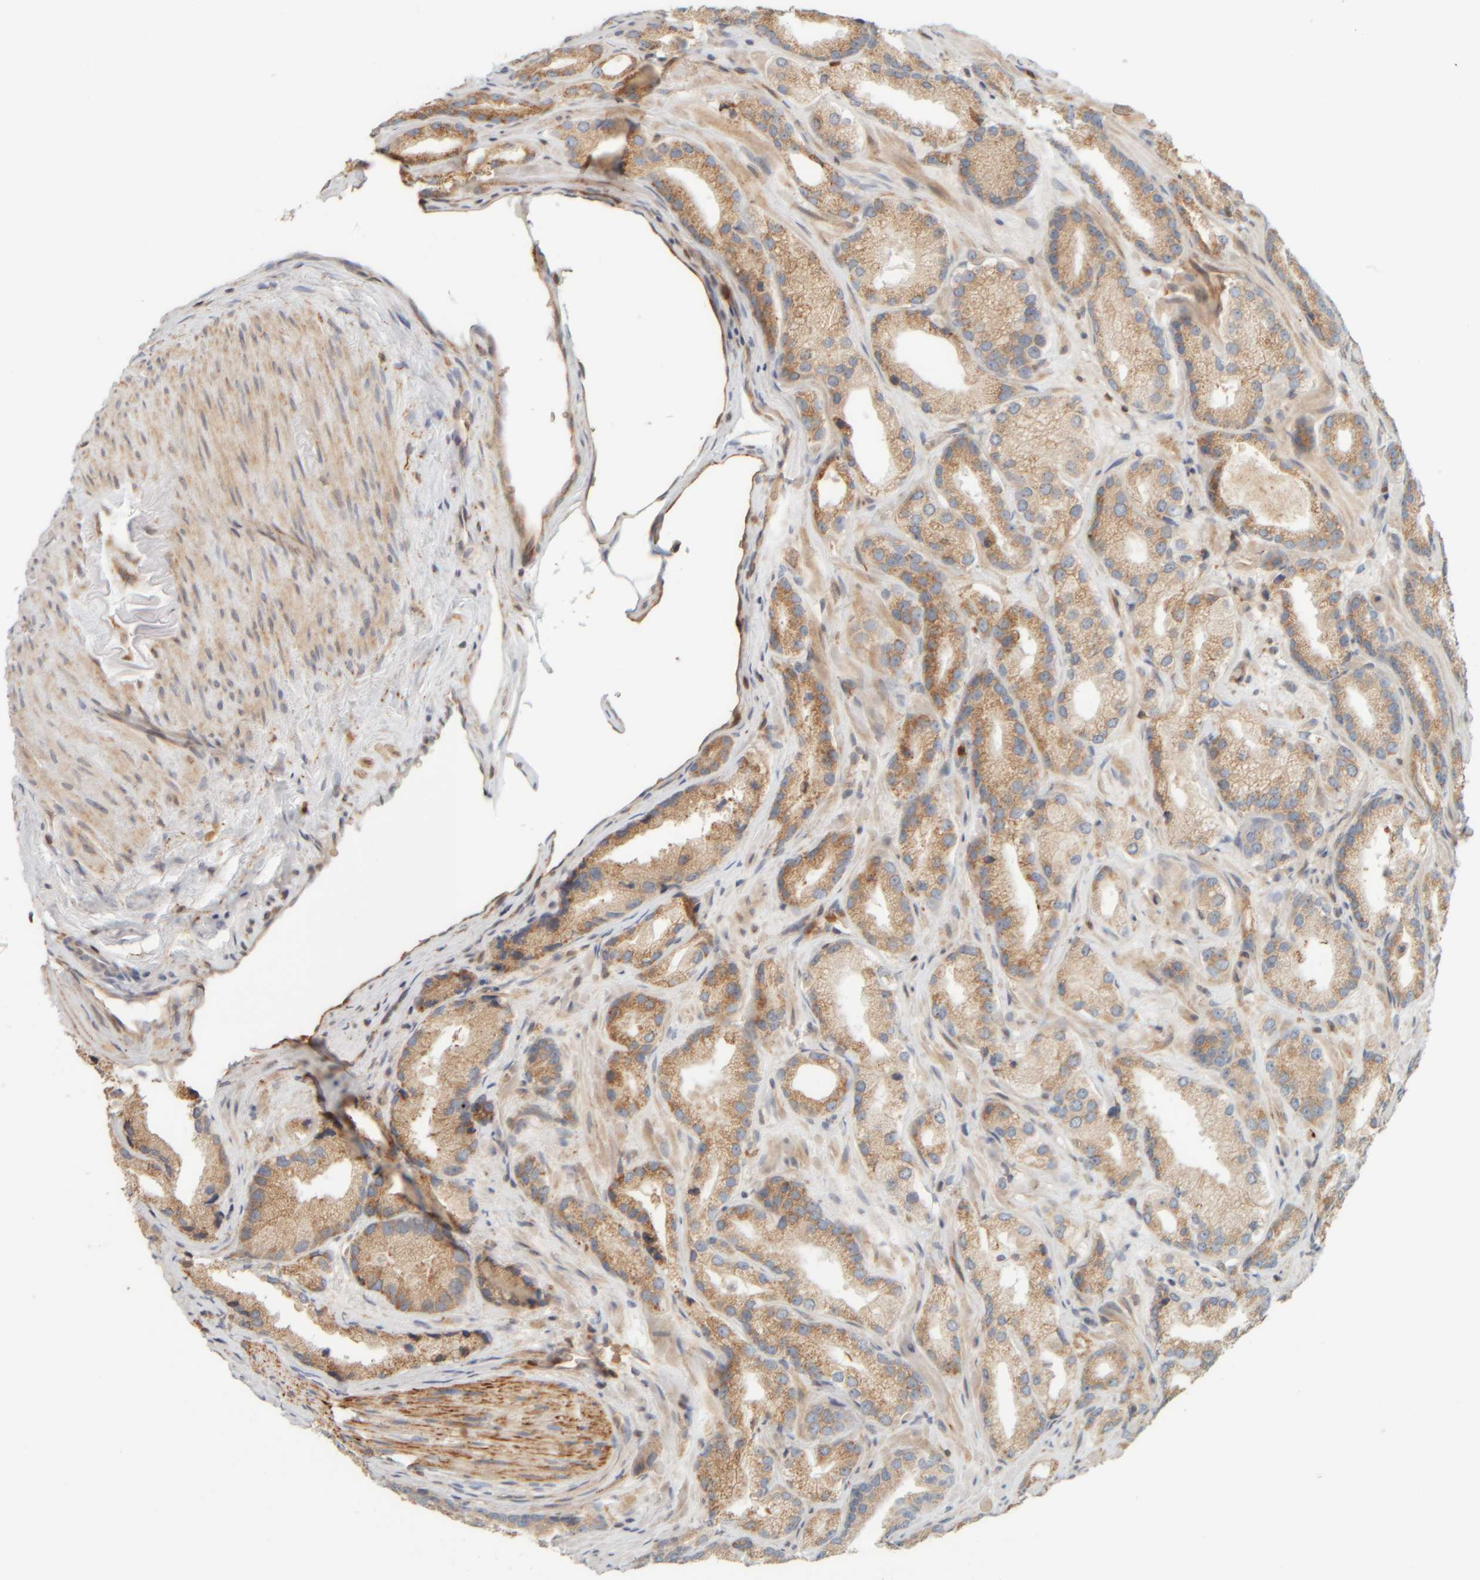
{"staining": {"intensity": "moderate", "quantity": ">75%", "location": "cytoplasmic/membranous"}, "tissue": "prostate cancer", "cell_type": "Tumor cells", "image_type": "cancer", "snomed": [{"axis": "morphology", "description": "Adenocarcinoma, High grade"}, {"axis": "topography", "description": "Prostate"}], "caption": "Immunohistochemistry staining of prostate cancer, which displays medium levels of moderate cytoplasmic/membranous staining in approximately >75% of tumor cells indicating moderate cytoplasmic/membranous protein staining. The staining was performed using DAB (brown) for protein detection and nuclei were counterstained in hematoxylin (blue).", "gene": "PTGES3L-AARSD1", "patient": {"sex": "male", "age": 63}}